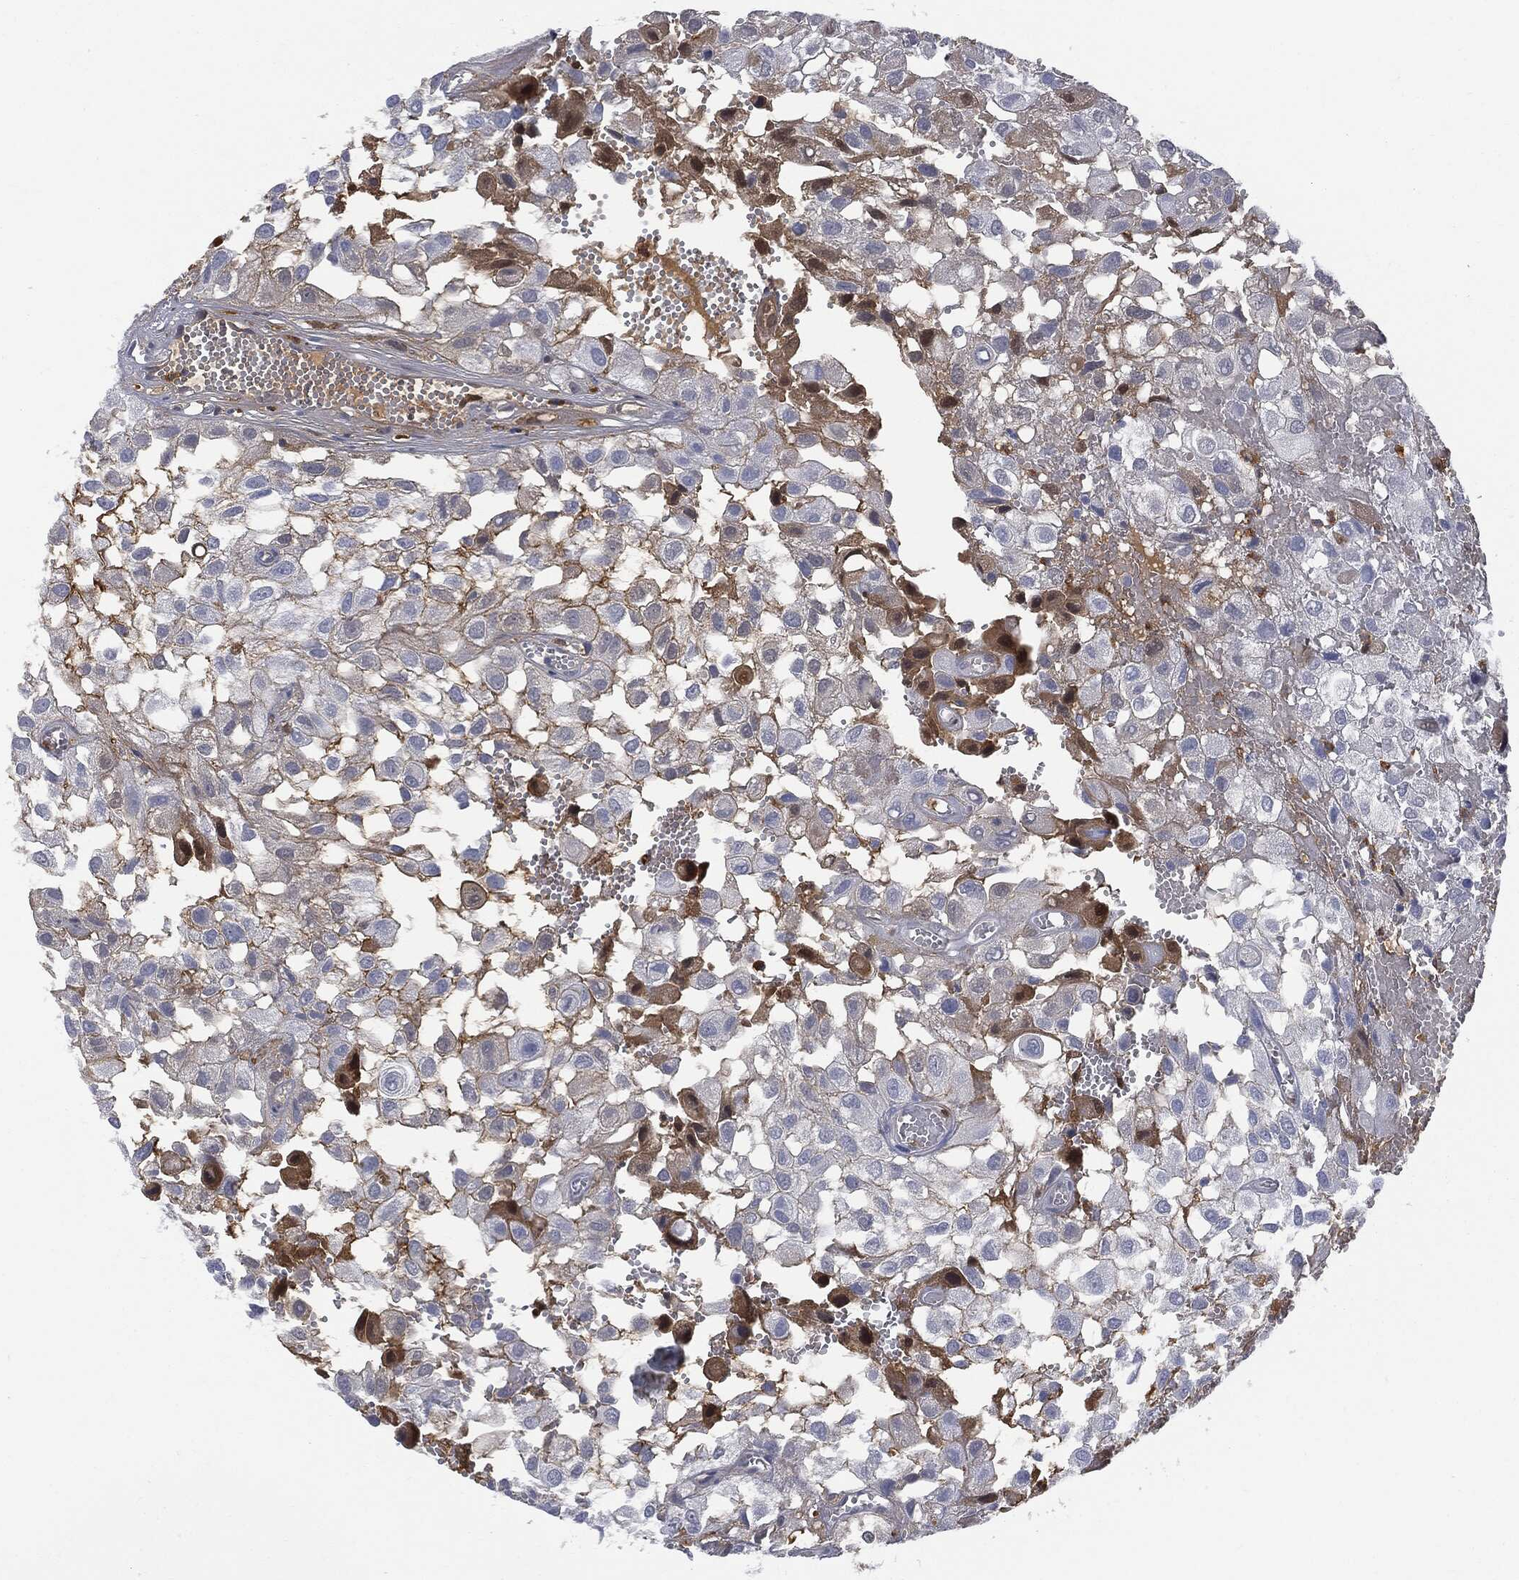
{"staining": {"intensity": "strong", "quantity": "<25%", "location": "cytoplasmic/membranous"}, "tissue": "urothelial cancer", "cell_type": "Tumor cells", "image_type": "cancer", "snomed": [{"axis": "morphology", "description": "Urothelial carcinoma, High grade"}, {"axis": "topography", "description": "Urinary bladder"}], "caption": "Brown immunohistochemical staining in urothelial cancer shows strong cytoplasmic/membranous expression in approximately <25% of tumor cells. The staining is performed using DAB brown chromogen to label protein expression. The nuclei are counter-stained blue using hematoxylin.", "gene": "BTK", "patient": {"sex": "male", "age": 56}}